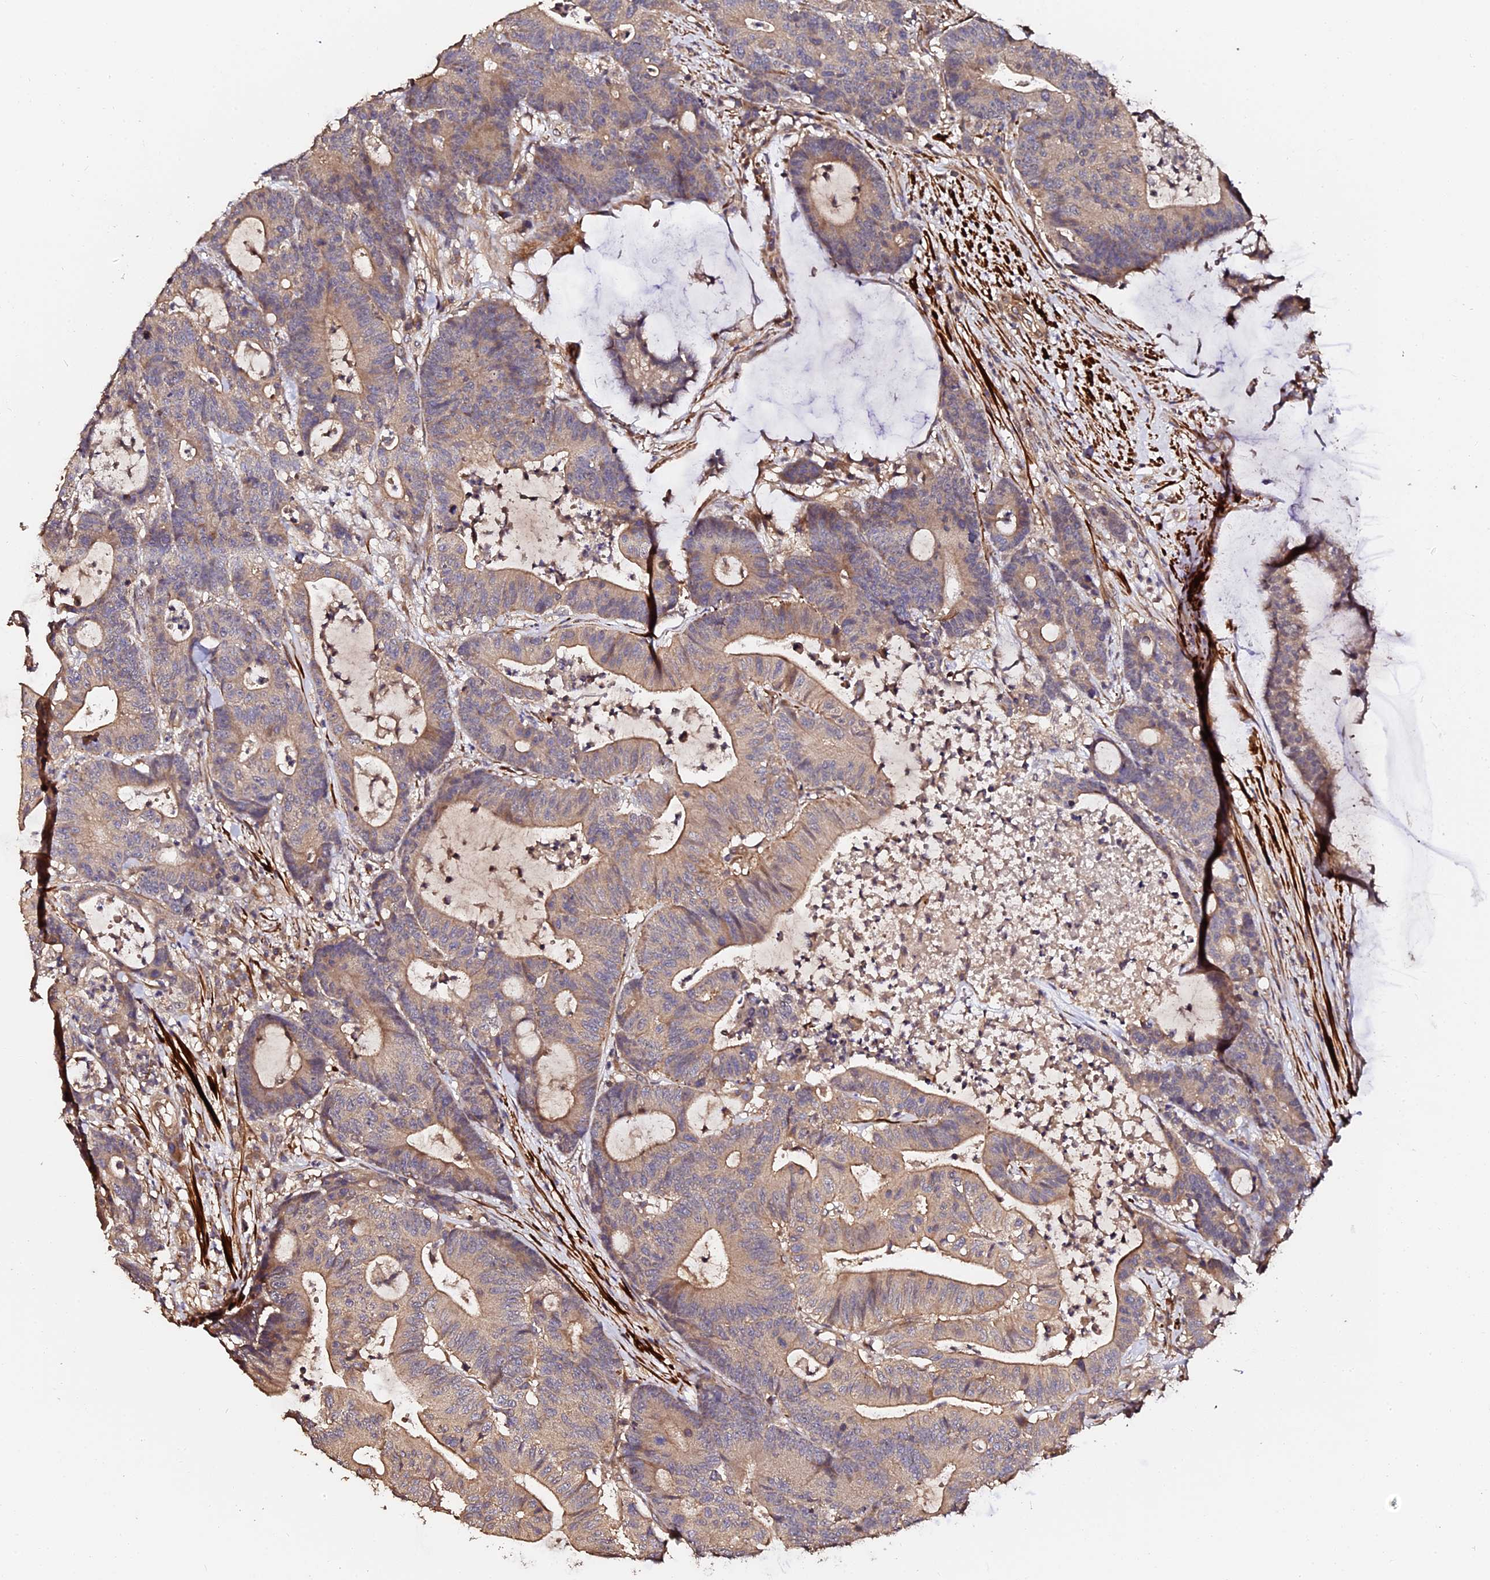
{"staining": {"intensity": "weak", "quantity": ">75%", "location": "cytoplasmic/membranous"}, "tissue": "colorectal cancer", "cell_type": "Tumor cells", "image_type": "cancer", "snomed": [{"axis": "morphology", "description": "Adenocarcinoma, NOS"}, {"axis": "topography", "description": "Colon"}], "caption": "DAB (3,3'-diaminobenzidine) immunohistochemical staining of human colorectal cancer demonstrates weak cytoplasmic/membranous protein staining in approximately >75% of tumor cells. The staining was performed using DAB, with brown indicating positive protein expression. Nuclei are stained blue with hematoxylin.", "gene": "TDO2", "patient": {"sex": "female", "age": 84}}